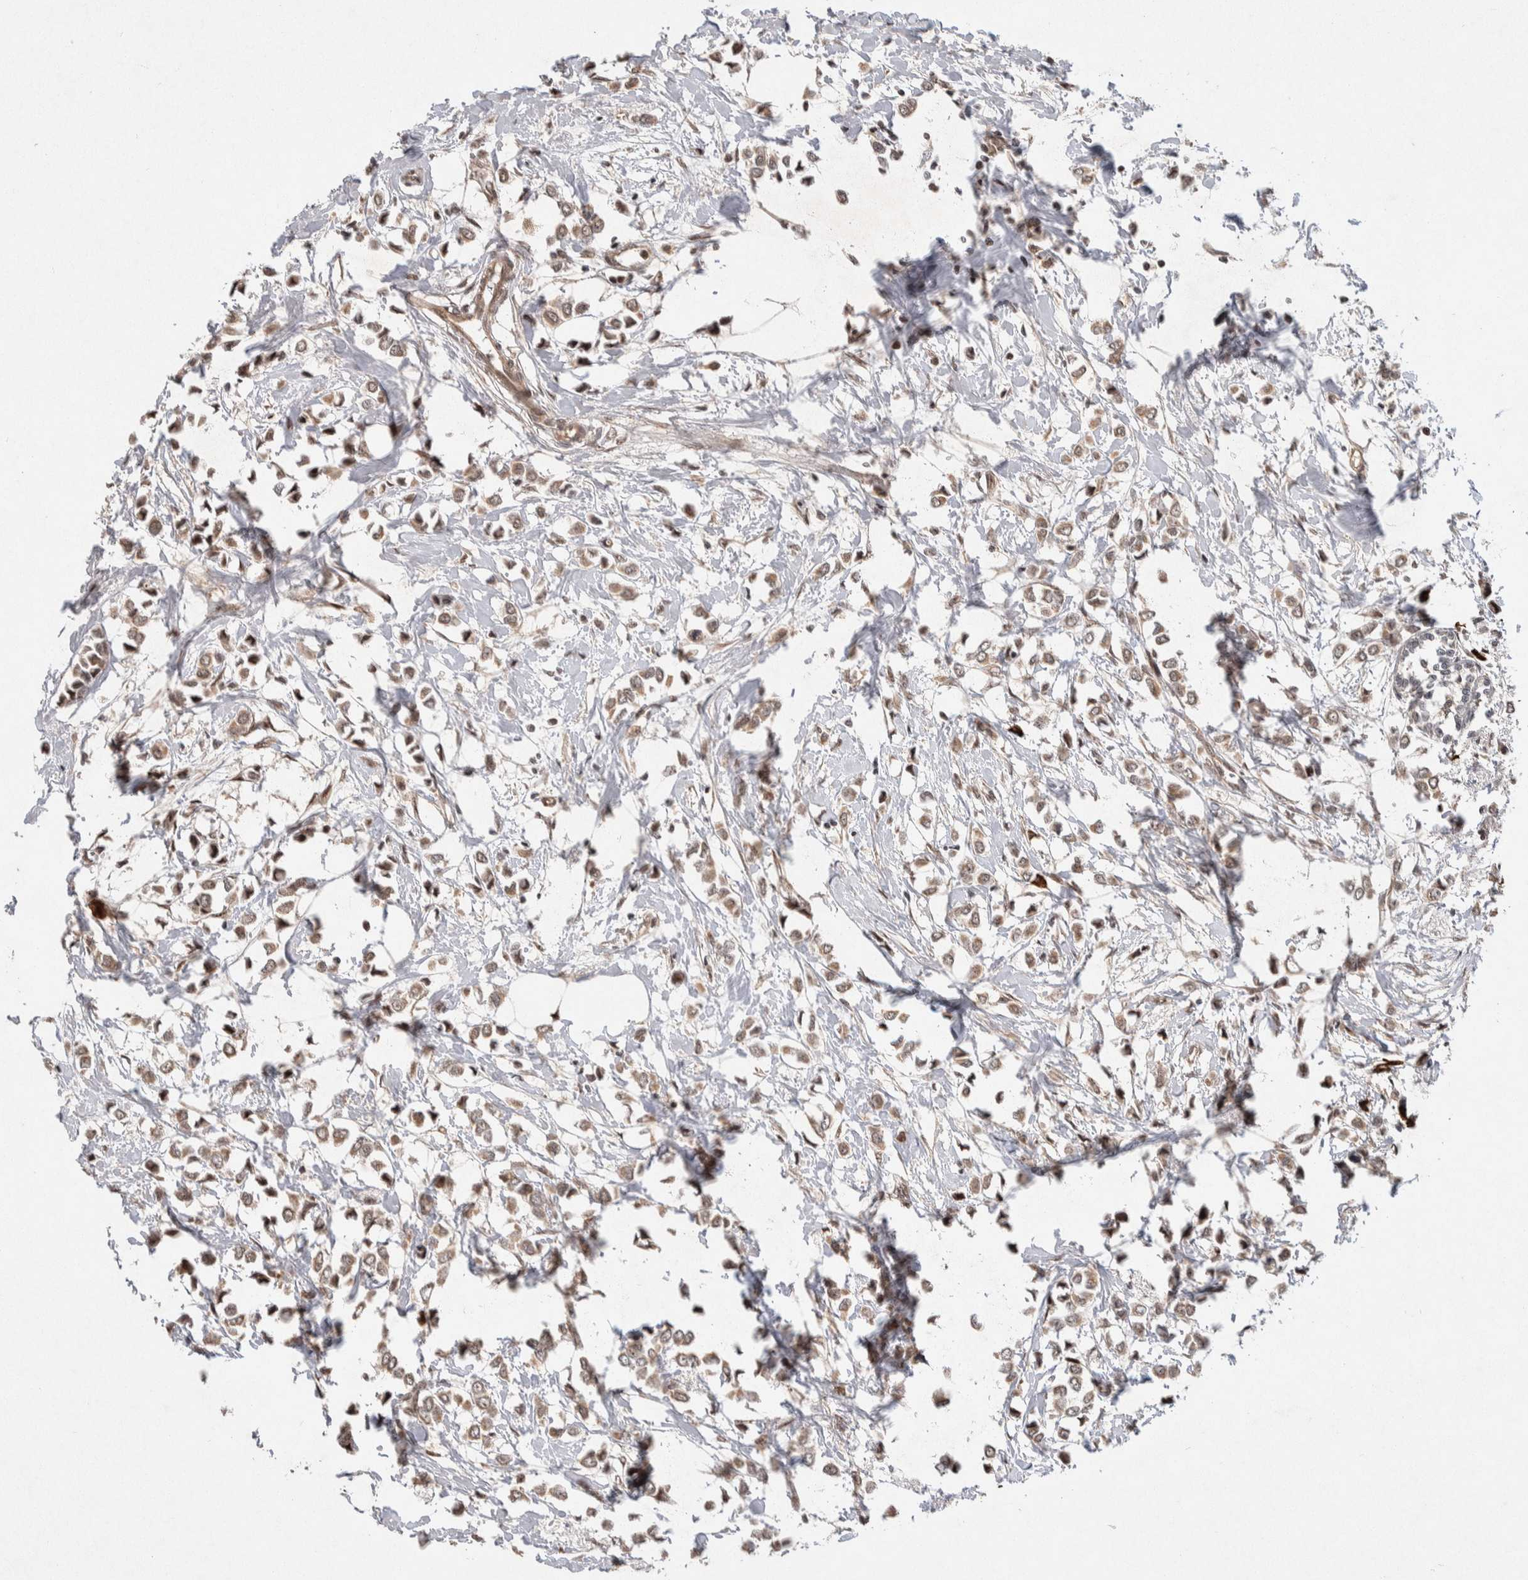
{"staining": {"intensity": "weak", "quantity": ">75%", "location": "cytoplasmic/membranous,nuclear"}, "tissue": "breast cancer", "cell_type": "Tumor cells", "image_type": "cancer", "snomed": [{"axis": "morphology", "description": "Lobular carcinoma"}, {"axis": "topography", "description": "Breast"}], "caption": "Human breast cancer (lobular carcinoma) stained for a protein (brown) shows weak cytoplasmic/membranous and nuclear positive positivity in approximately >75% of tumor cells.", "gene": "TOR1B", "patient": {"sex": "female", "age": 51}}